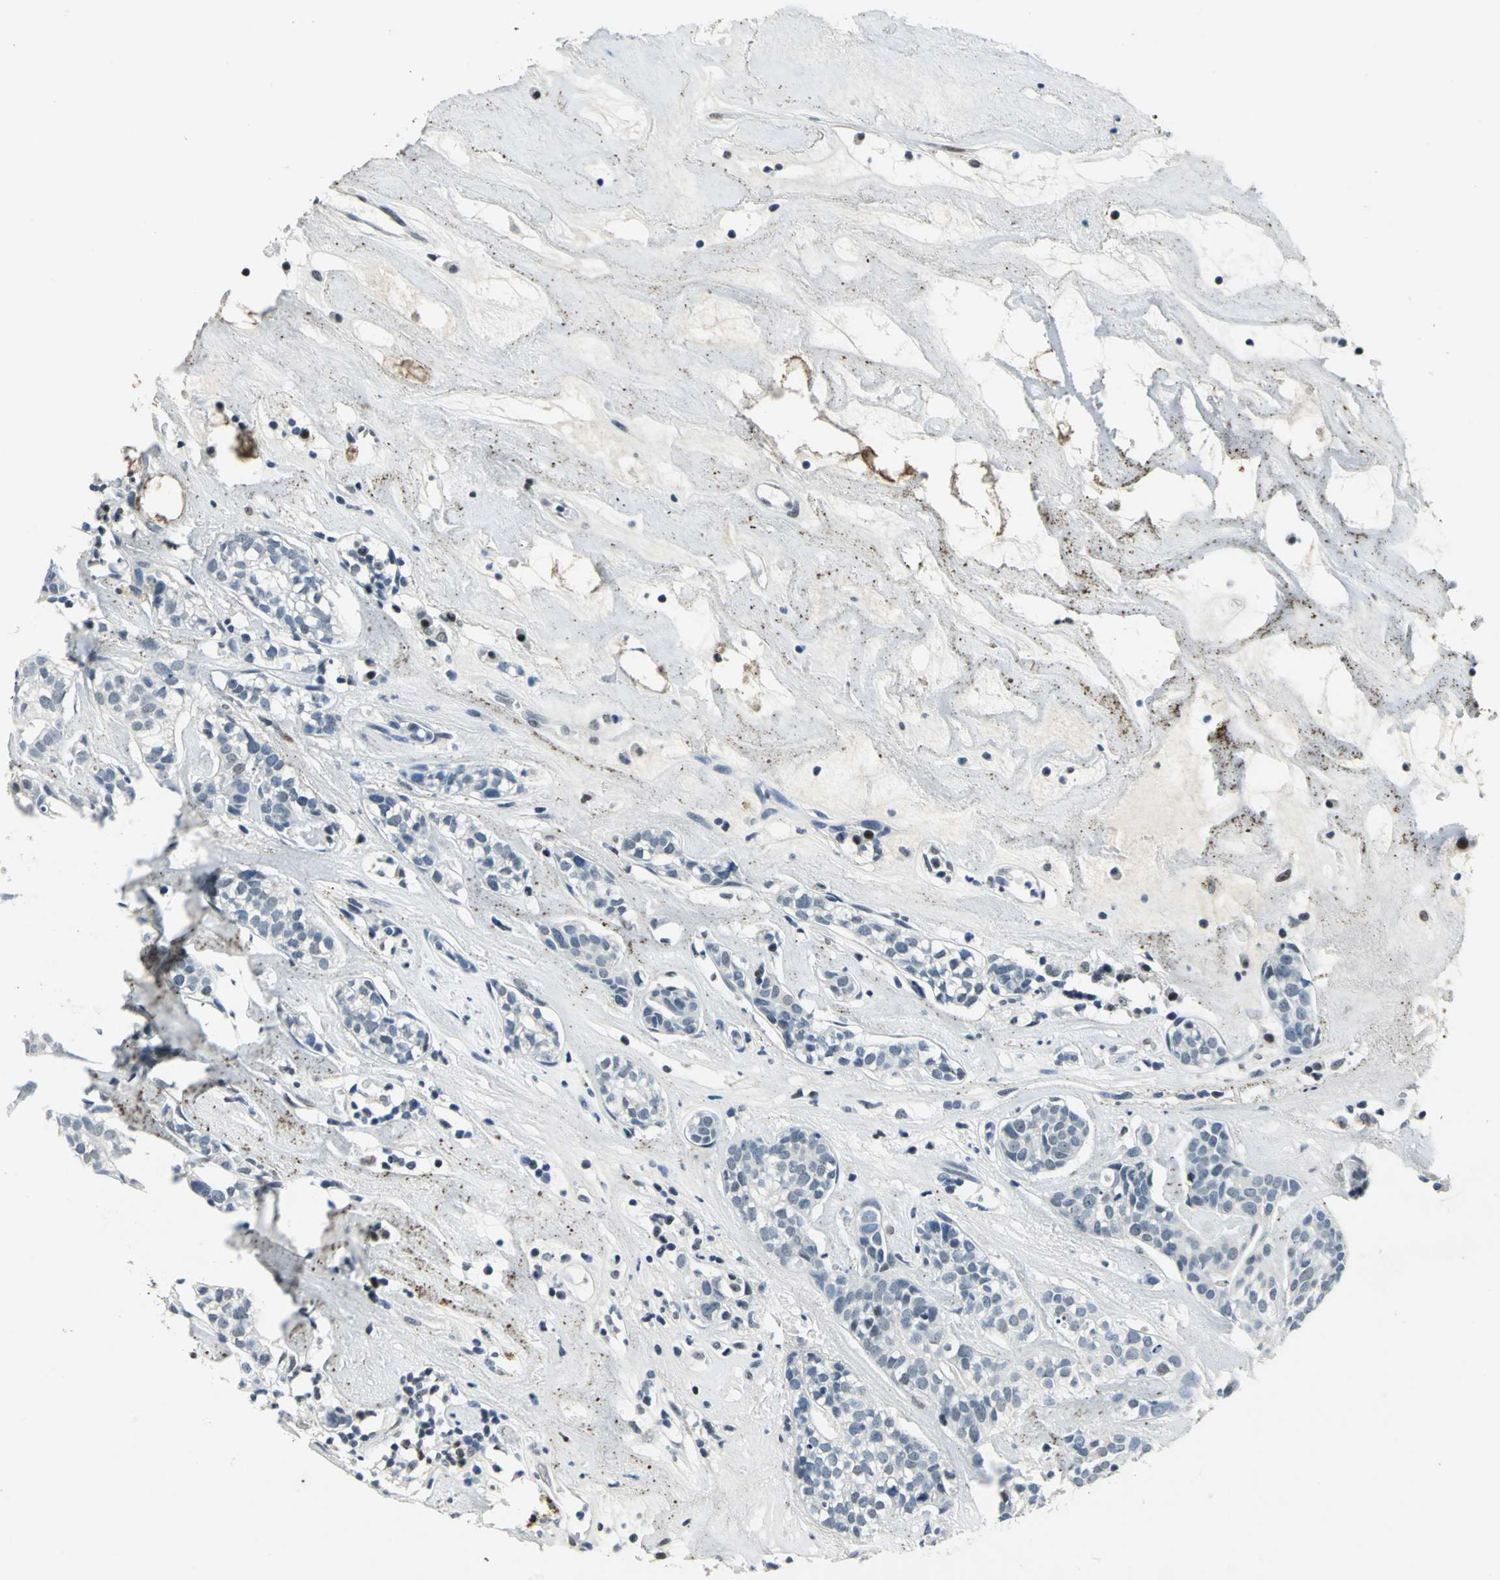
{"staining": {"intensity": "negative", "quantity": "none", "location": "none"}, "tissue": "head and neck cancer", "cell_type": "Tumor cells", "image_type": "cancer", "snomed": [{"axis": "morphology", "description": "Adenocarcinoma, NOS"}, {"axis": "topography", "description": "Salivary gland"}, {"axis": "topography", "description": "Head-Neck"}], "caption": "Human head and neck cancer stained for a protein using immunohistochemistry exhibits no staining in tumor cells.", "gene": "RAD17", "patient": {"sex": "female", "age": 65}}